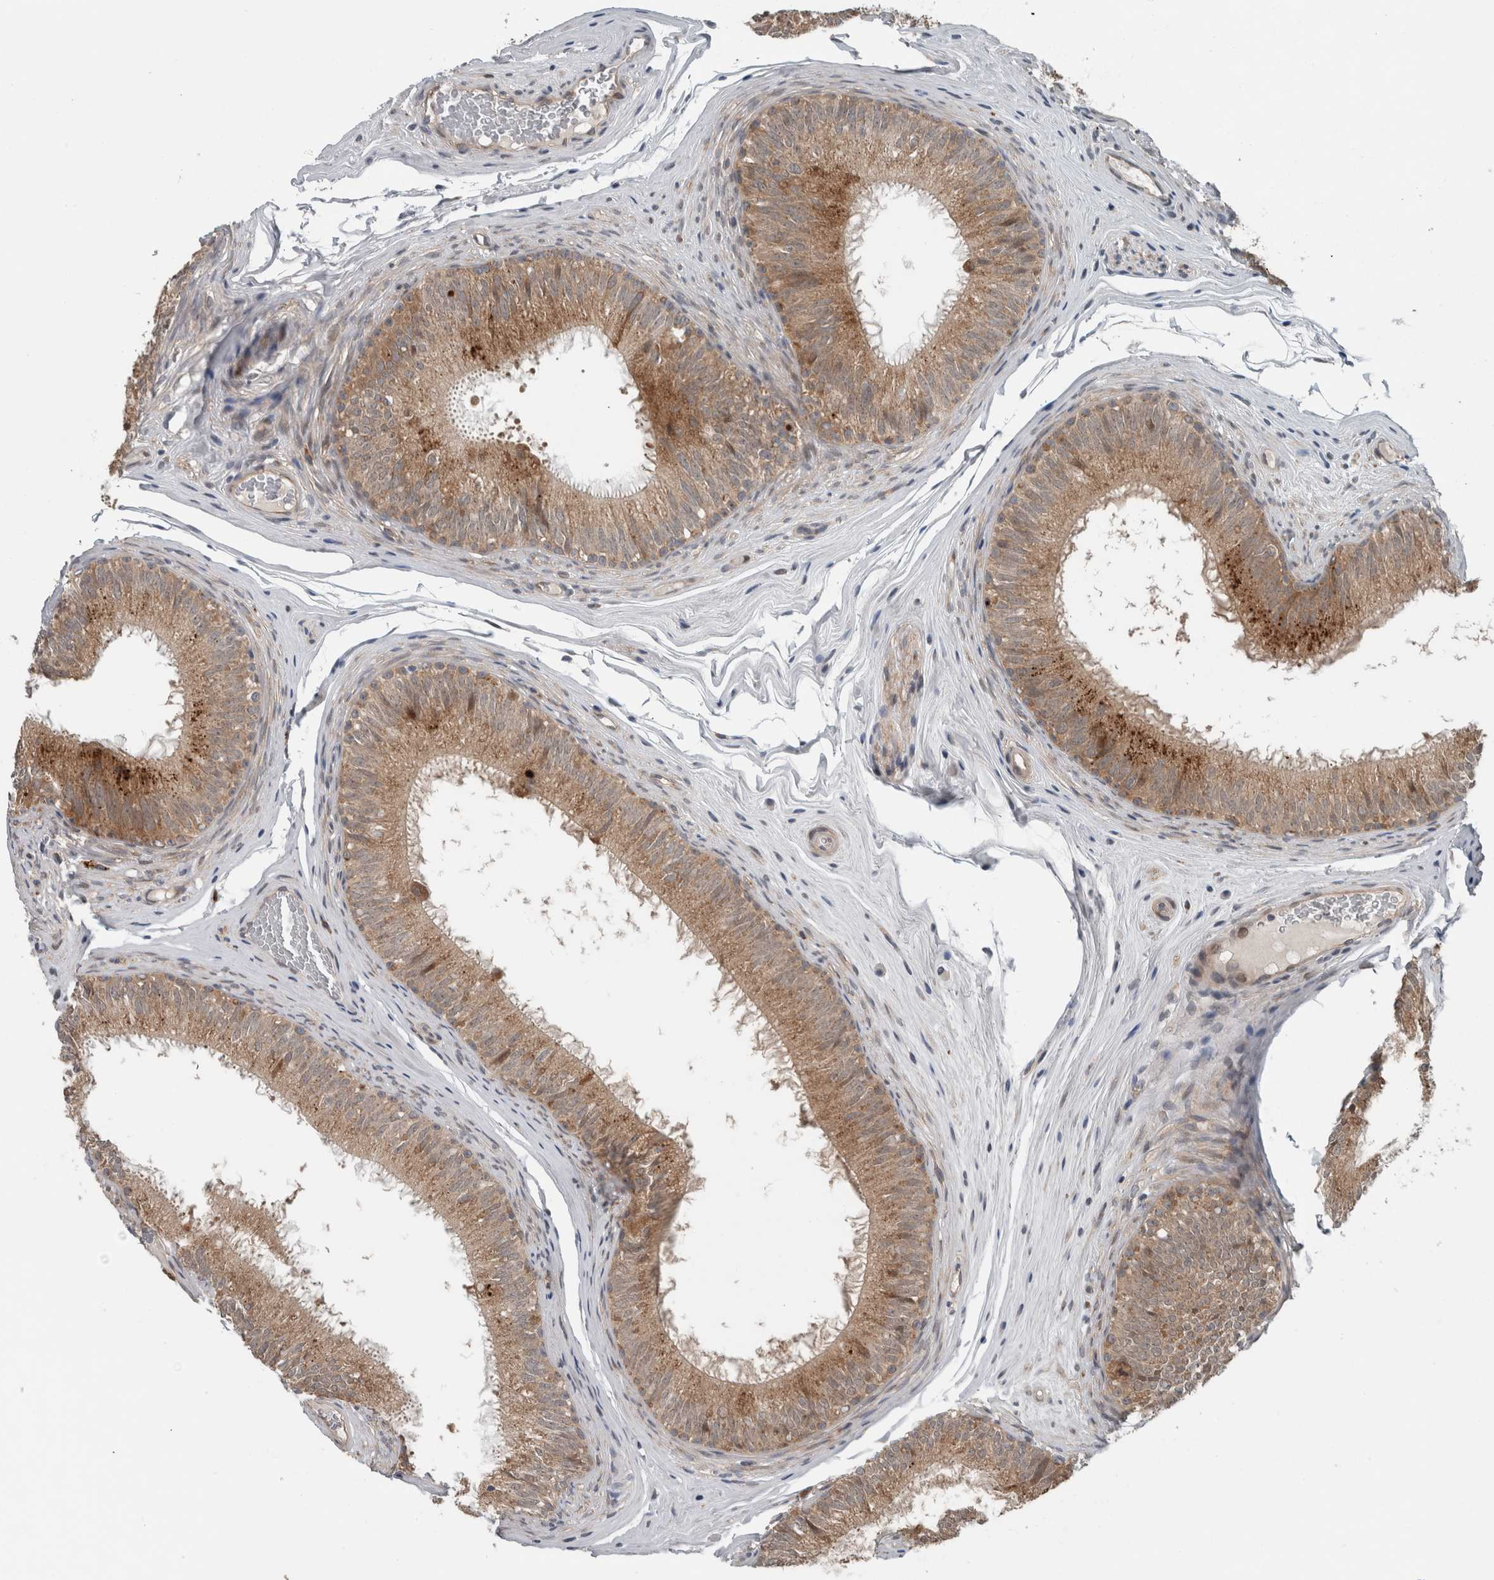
{"staining": {"intensity": "strong", "quantity": ">75%", "location": "cytoplasmic/membranous"}, "tissue": "epididymis", "cell_type": "Glandular cells", "image_type": "normal", "snomed": [{"axis": "morphology", "description": "Normal tissue, NOS"}, {"axis": "topography", "description": "Epididymis"}], "caption": "Immunohistochemistry (IHC) of normal epididymis demonstrates high levels of strong cytoplasmic/membranous staining in approximately >75% of glandular cells.", "gene": "GBA2", "patient": {"sex": "male", "age": 32}}